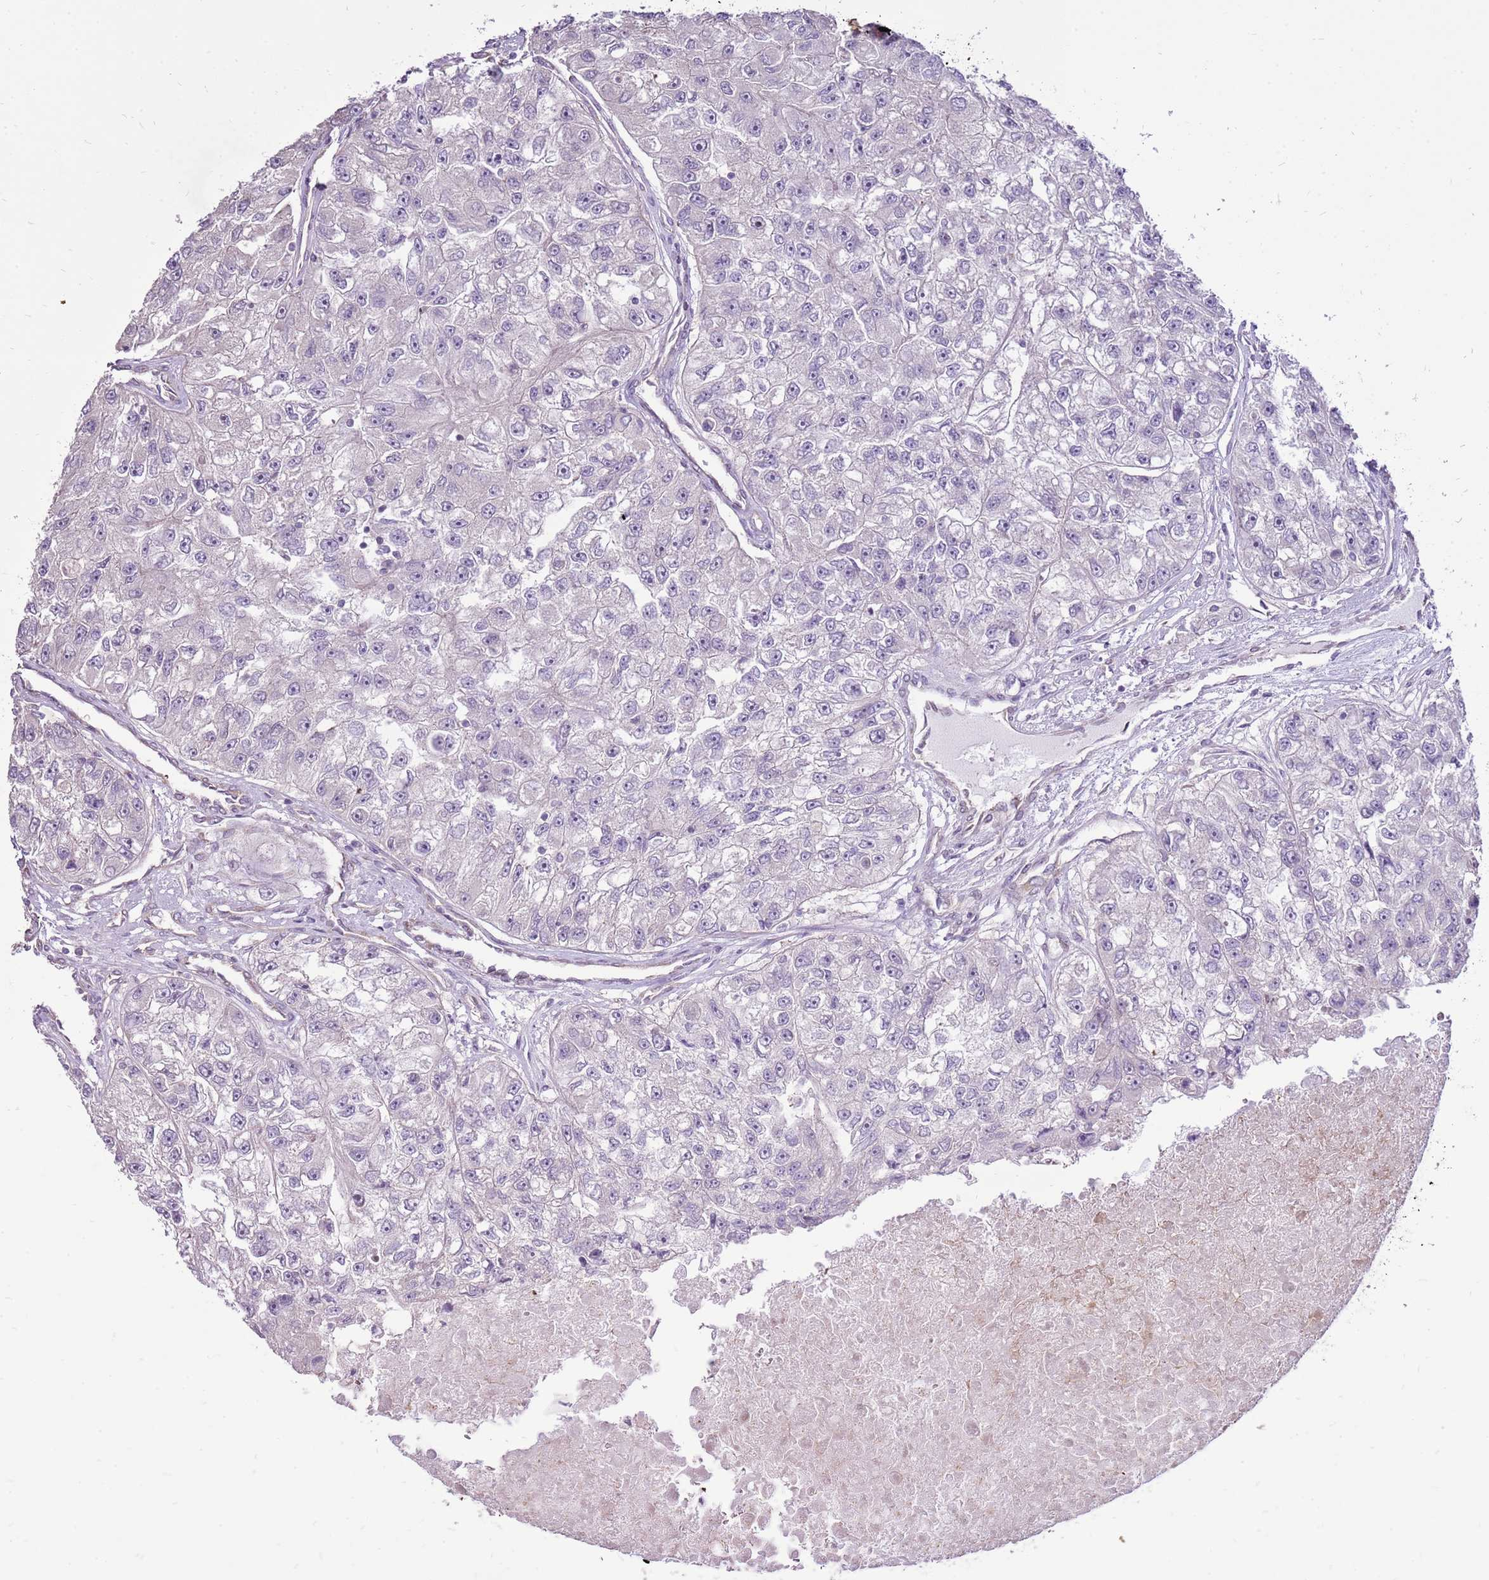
{"staining": {"intensity": "negative", "quantity": "none", "location": "none"}, "tissue": "renal cancer", "cell_type": "Tumor cells", "image_type": "cancer", "snomed": [{"axis": "morphology", "description": "Adenocarcinoma, NOS"}, {"axis": "topography", "description": "Kidney"}], "caption": "This is an IHC photomicrograph of human renal cancer. There is no positivity in tumor cells.", "gene": "UGGT2", "patient": {"sex": "male", "age": 63}}